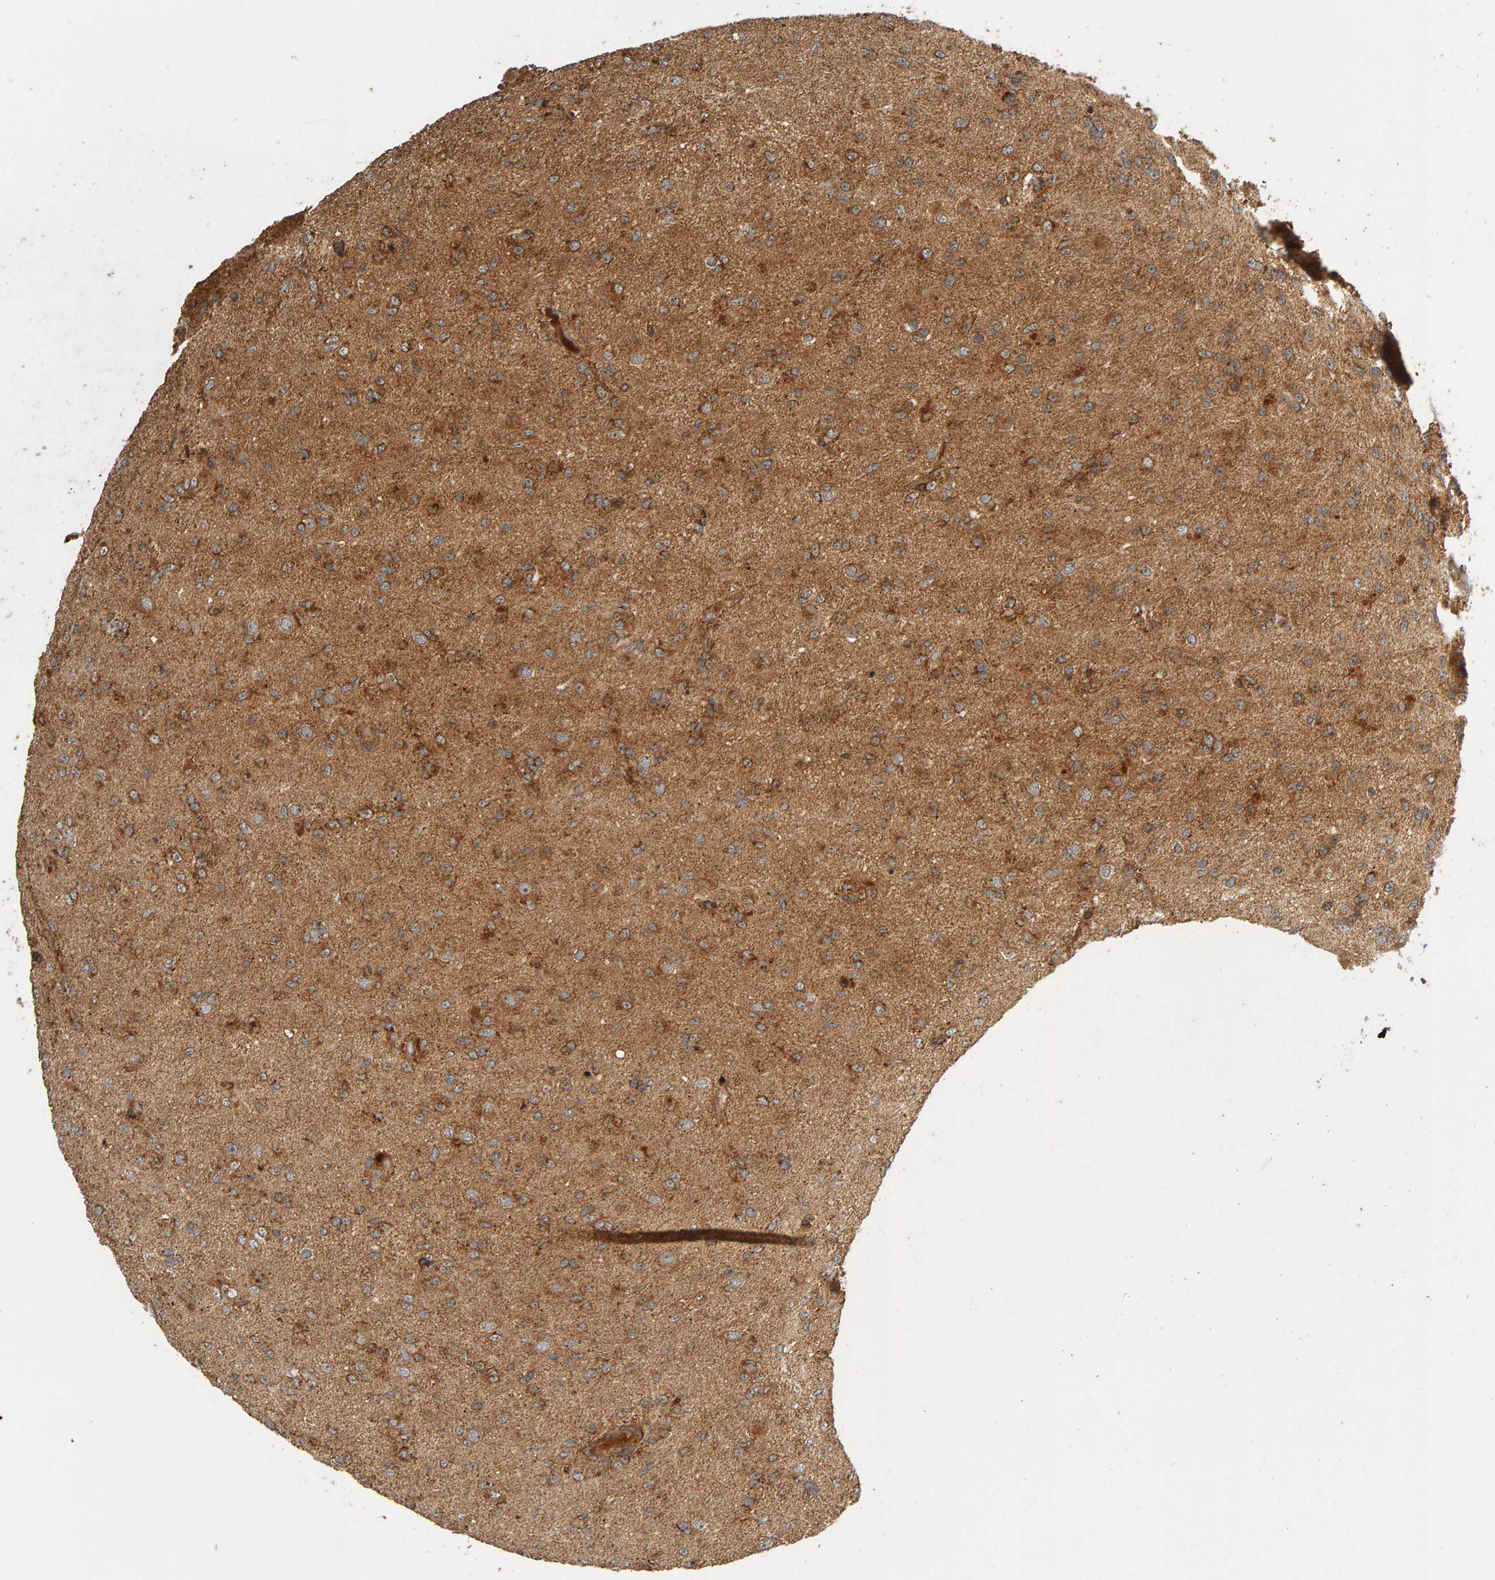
{"staining": {"intensity": "moderate", "quantity": ">75%", "location": "cytoplasmic/membranous"}, "tissue": "glioma", "cell_type": "Tumor cells", "image_type": "cancer", "snomed": [{"axis": "morphology", "description": "Glioma, malignant, Low grade"}, {"axis": "topography", "description": "Brain"}], "caption": "IHC micrograph of human low-grade glioma (malignant) stained for a protein (brown), which demonstrates medium levels of moderate cytoplasmic/membranous expression in about >75% of tumor cells.", "gene": "ZFAND1", "patient": {"sex": "male", "age": 65}}